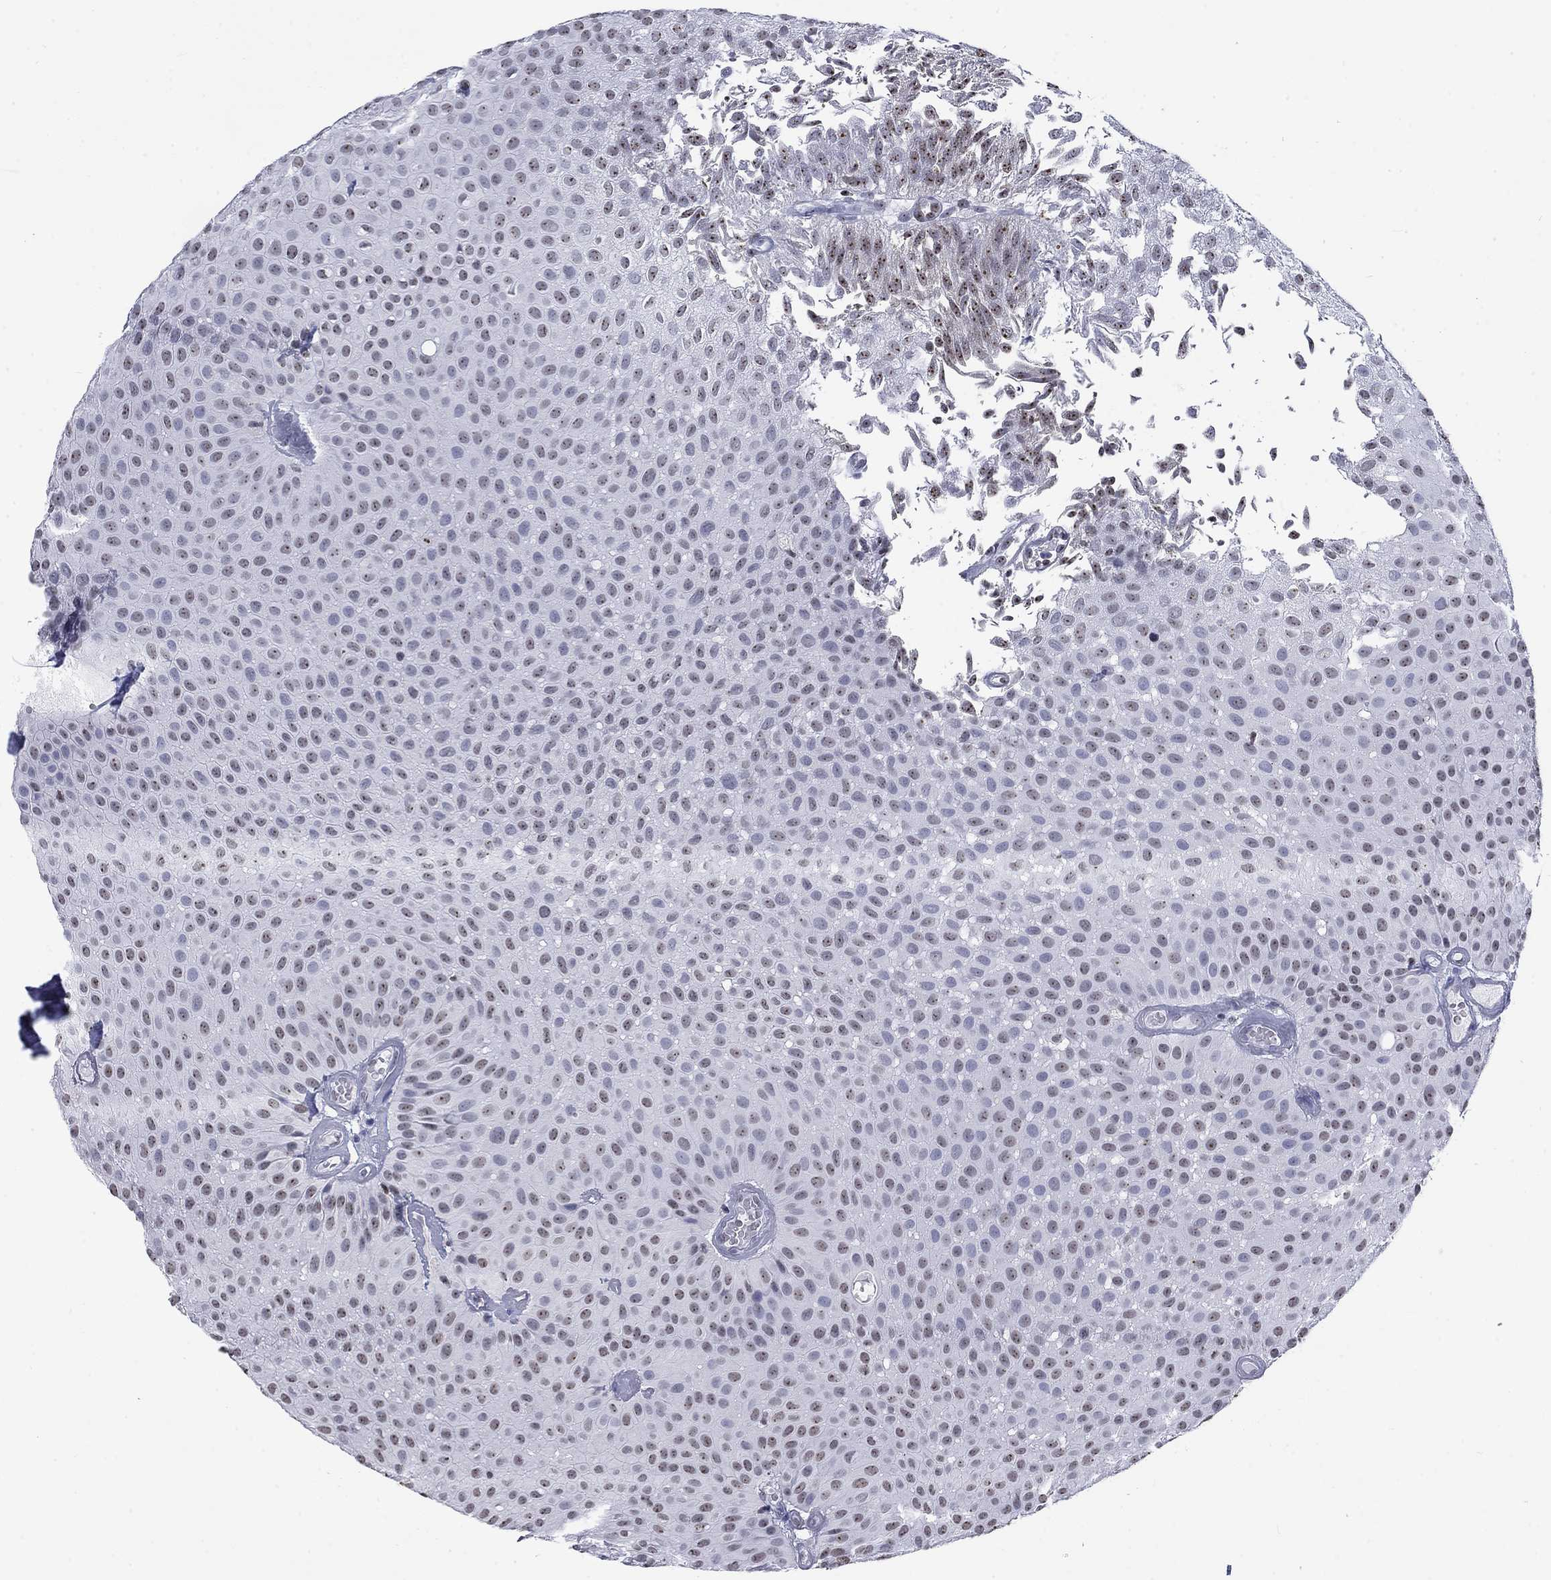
{"staining": {"intensity": "moderate", "quantity": "25%-75%", "location": "nuclear"}, "tissue": "urothelial cancer", "cell_type": "Tumor cells", "image_type": "cancer", "snomed": [{"axis": "morphology", "description": "Urothelial carcinoma, Low grade"}, {"axis": "topography", "description": "Urinary bladder"}], "caption": "Immunohistochemical staining of human urothelial cancer exhibits medium levels of moderate nuclear protein staining in approximately 25%-75% of tumor cells.", "gene": "CSRNP3", "patient": {"sex": "male", "age": 64}}